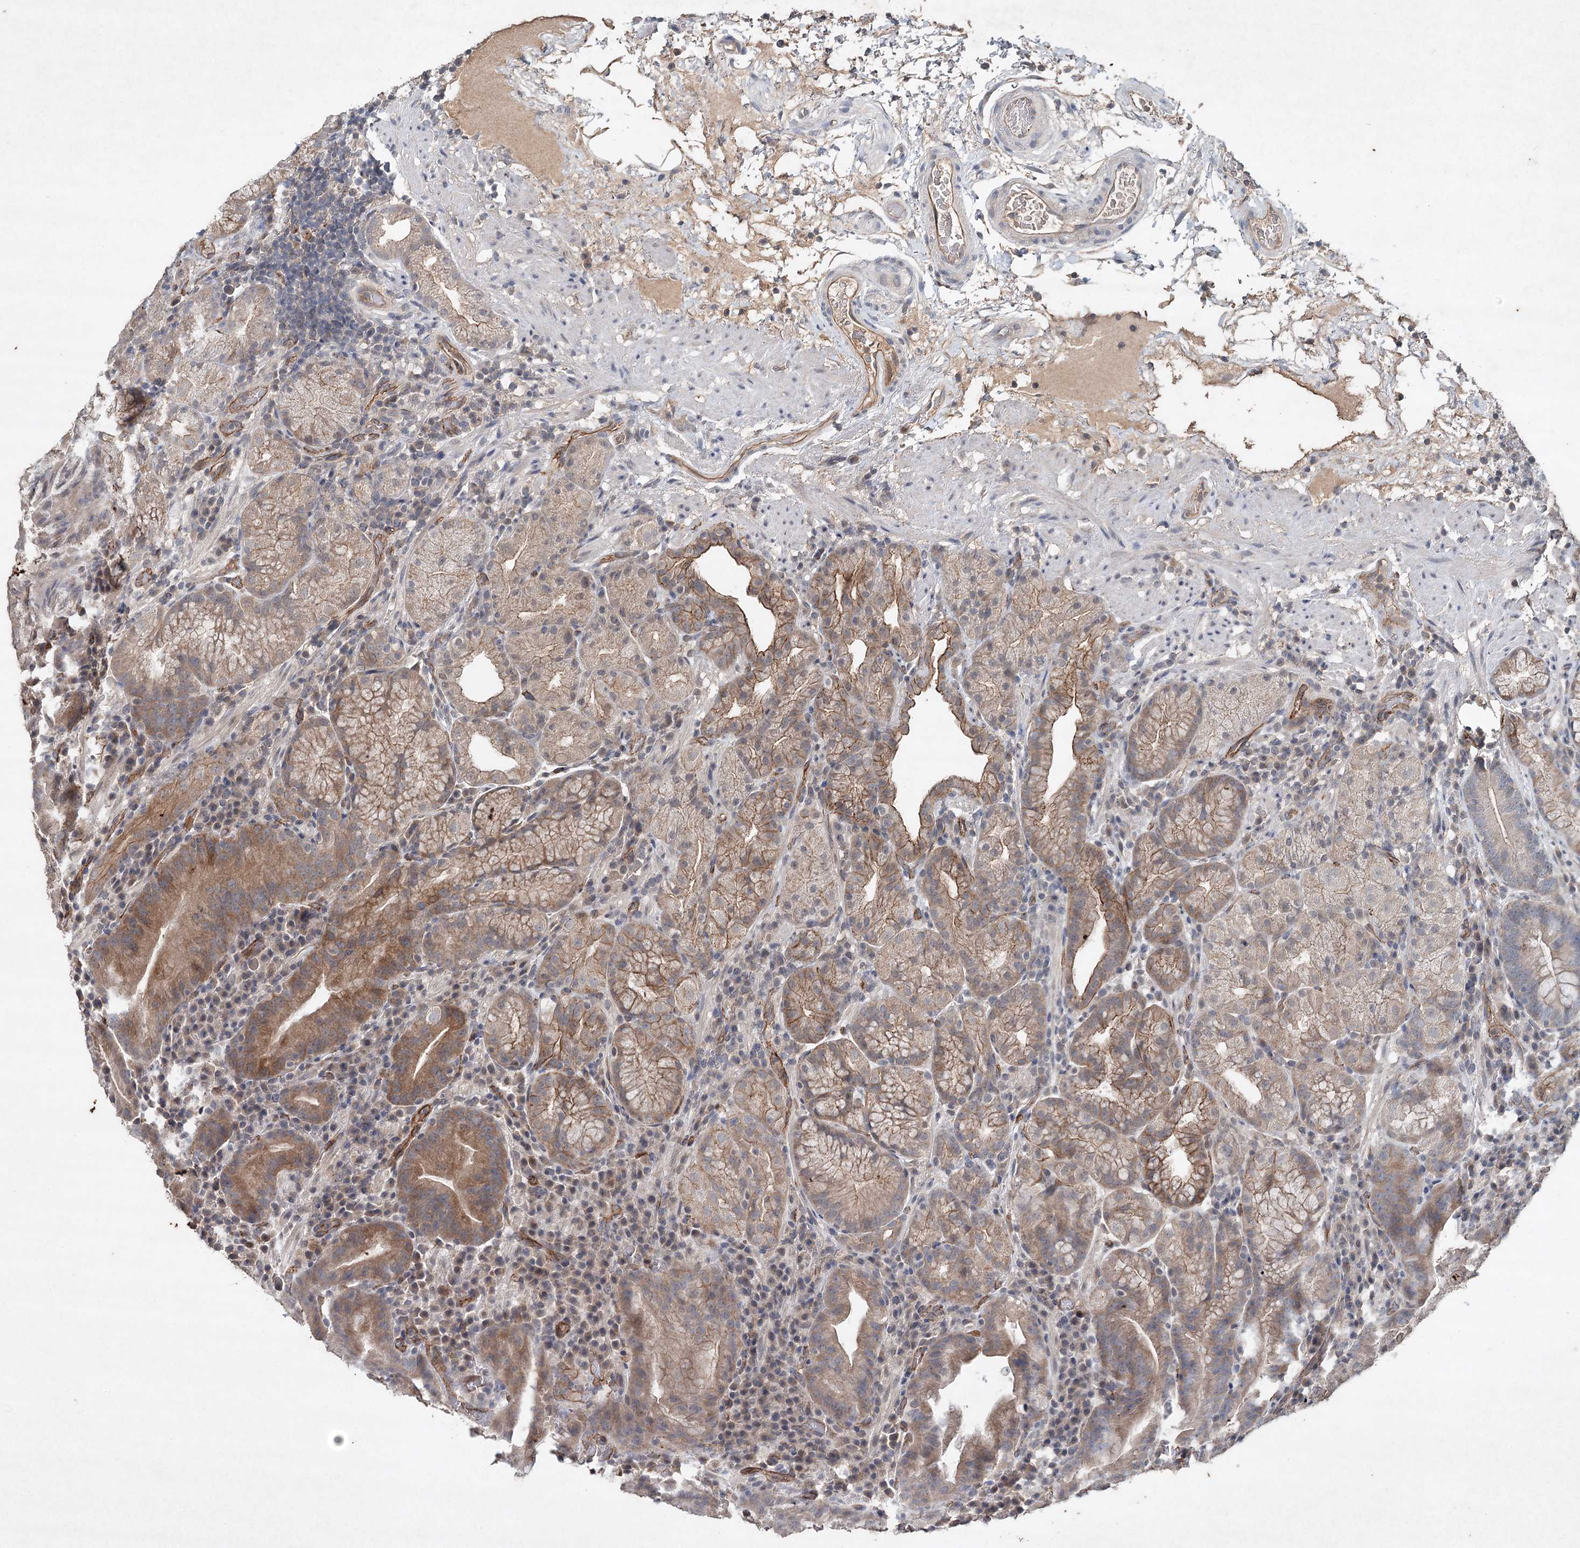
{"staining": {"intensity": "moderate", "quantity": "25%-75%", "location": "cytoplasmic/membranous"}, "tissue": "stomach", "cell_type": "Glandular cells", "image_type": "normal", "snomed": [{"axis": "morphology", "description": "Normal tissue, NOS"}, {"axis": "morphology", "description": "Inflammation, NOS"}, {"axis": "topography", "description": "Stomach"}], "caption": "An IHC image of normal tissue is shown. Protein staining in brown shows moderate cytoplasmic/membranous positivity in stomach within glandular cells.", "gene": "SYNPO", "patient": {"sex": "male", "age": 79}}